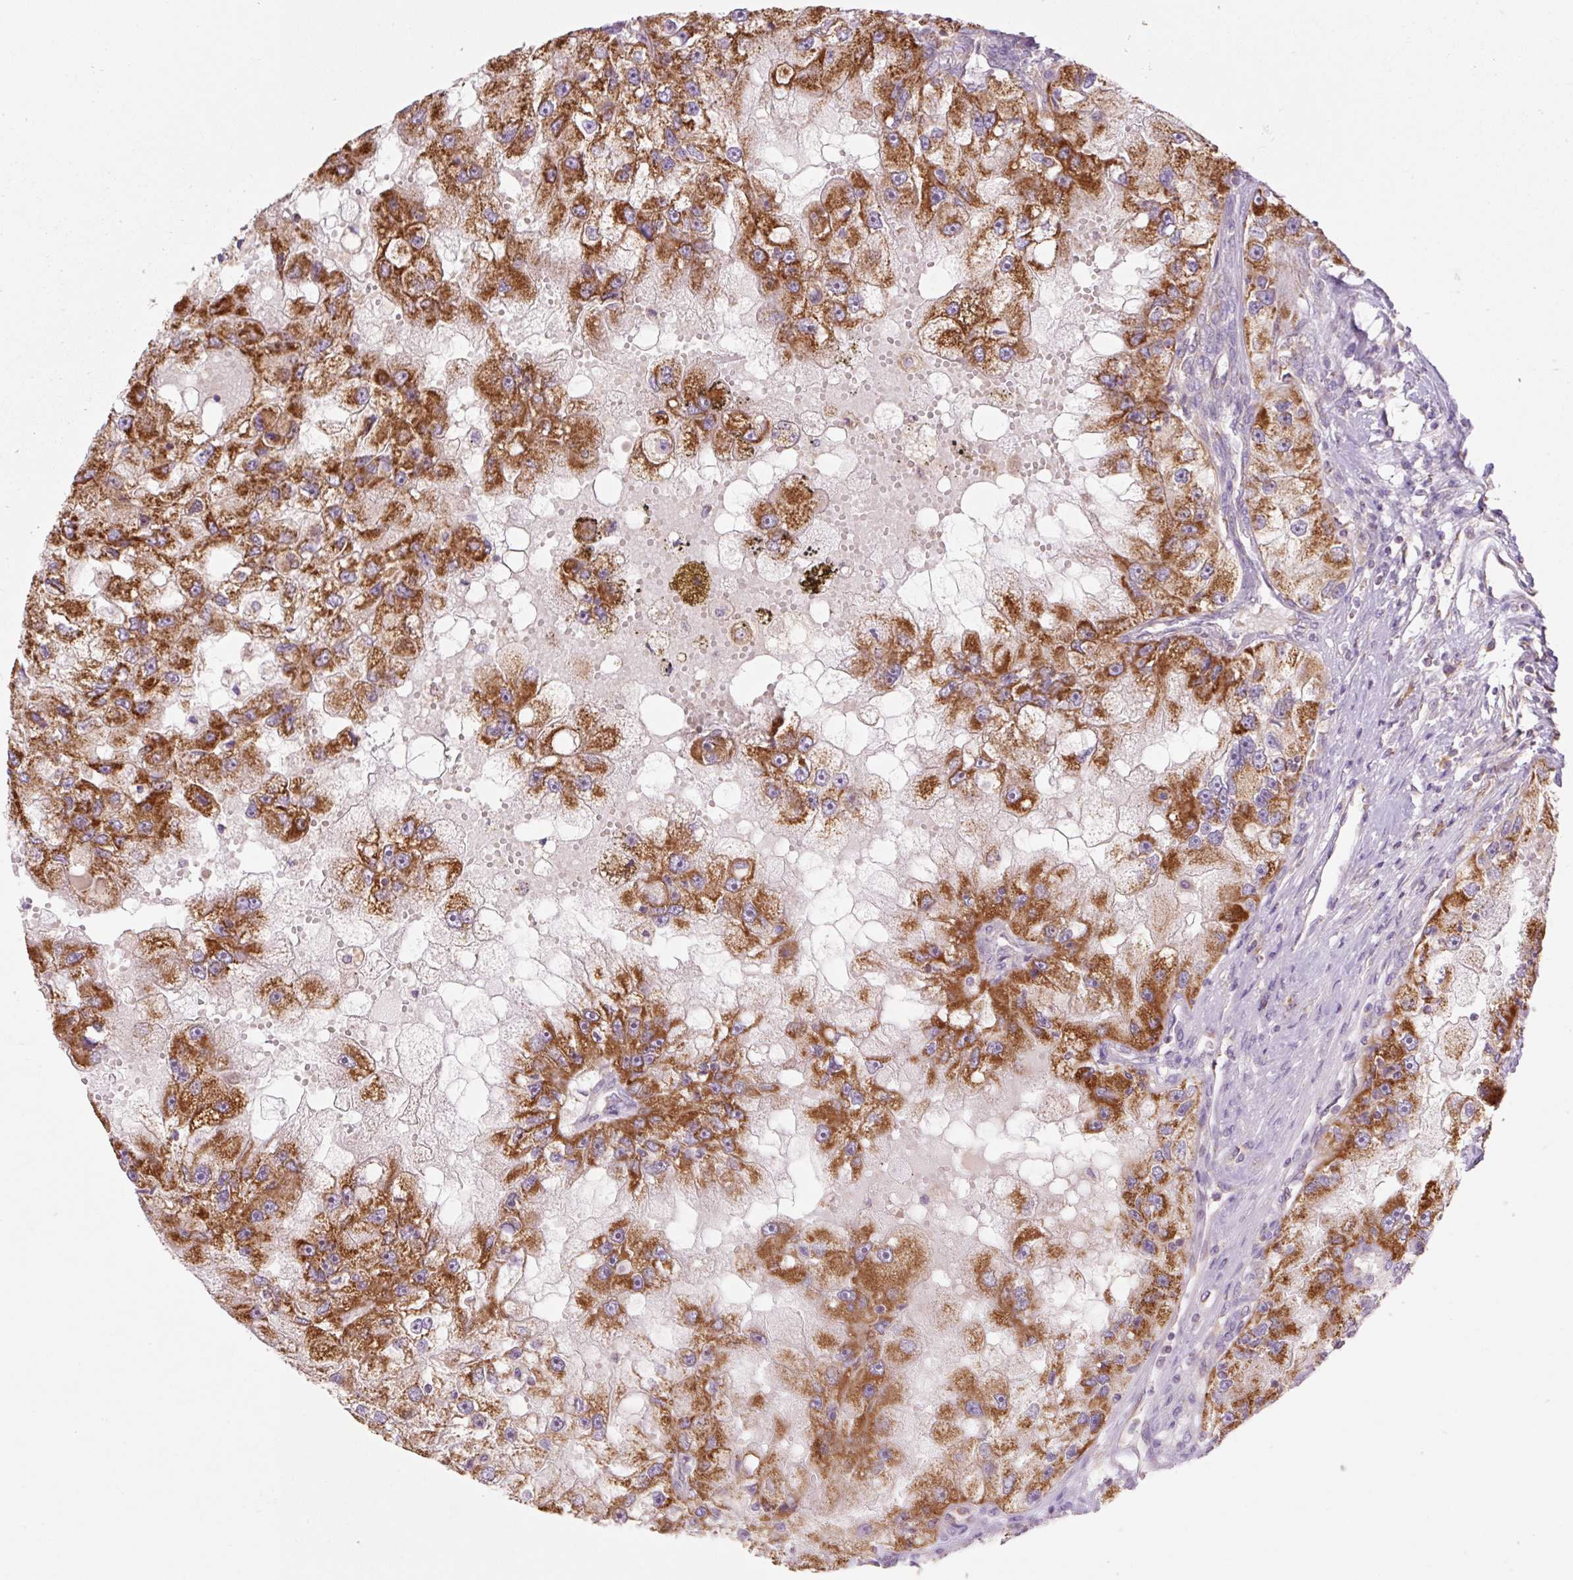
{"staining": {"intensity": "strong", "quantity": ">75%", "location": "cytoplasmic/membranous"}, "tissue": "renal cancer", "cell_type": "Tumor cells", "image_type": "cancer", "snomed": [{"axis": "morphology", "description": "Adenocarcinoma, NOS"}, {"axis": "topography", "description": "Kidney"}], "caption": "Human renal cancer (adenocarcinoma) stained with a protein marker exhibits strong staining in tumor cells.", "gene": "GOSR2", "patient": {"sex": "male", "age": 63}}